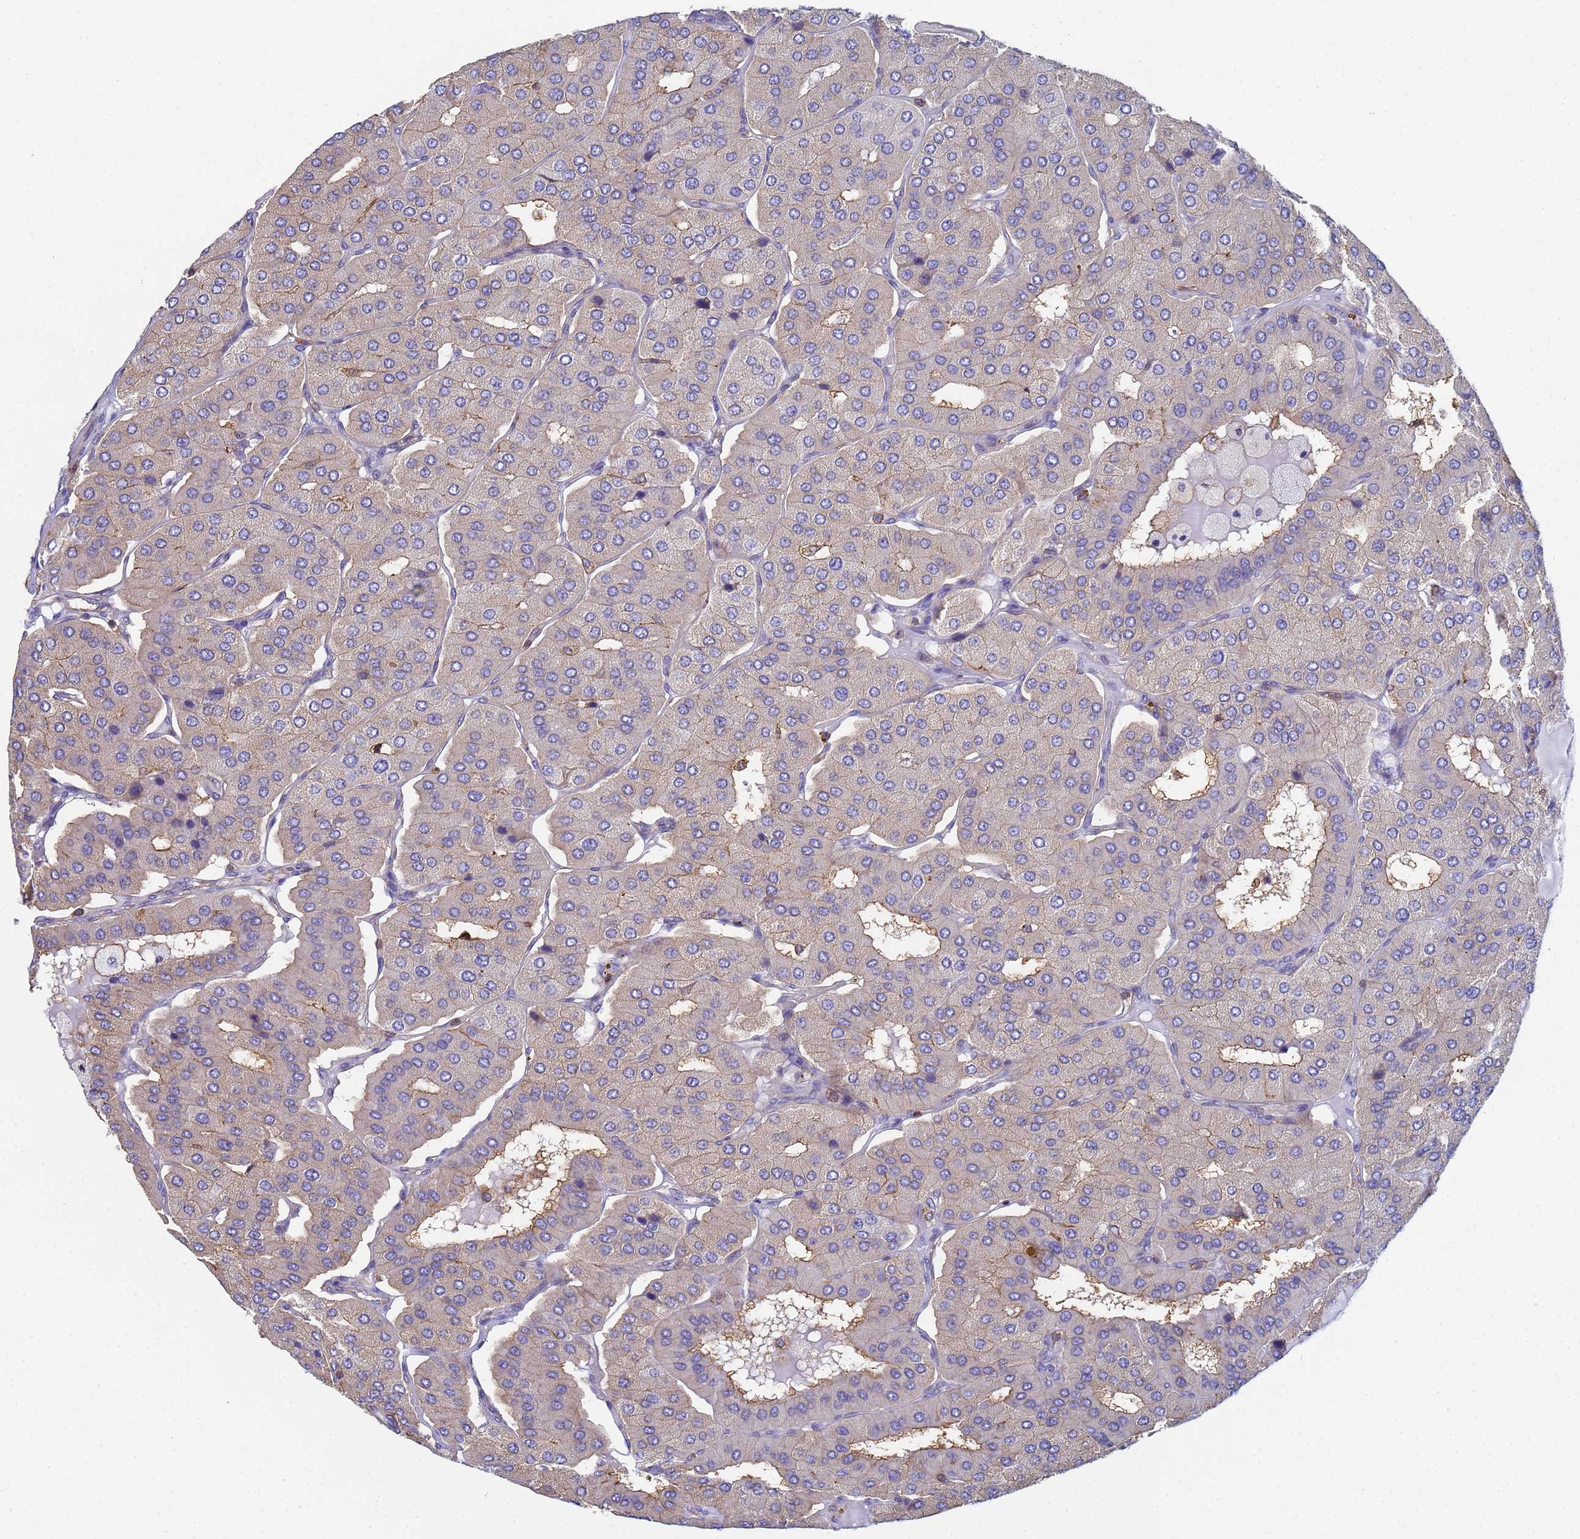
{"staining": {"intensity": "moderate", "quantity": "25%-75%", "location": "cytoplasmic/membranous"}, "tissue": "parathyroid gland", "cell_type": "Glandular cells", "image_type": "normal", "snomed": [{"axis": "morphology", "description": "Normal tissue, NOS"}, {"axis": "morphology", "description": "Adenoma, NOS"}, {"axis": "topography", "description": "Parathyroid gland"}], "caption": "Moderate cytoplasmic/membranous staining is identified in about 25%-75% of glandular cells in benign parathyroid gland.", "gene": "ZNG1A", "patient": {"sex": "female", "age": 86}}